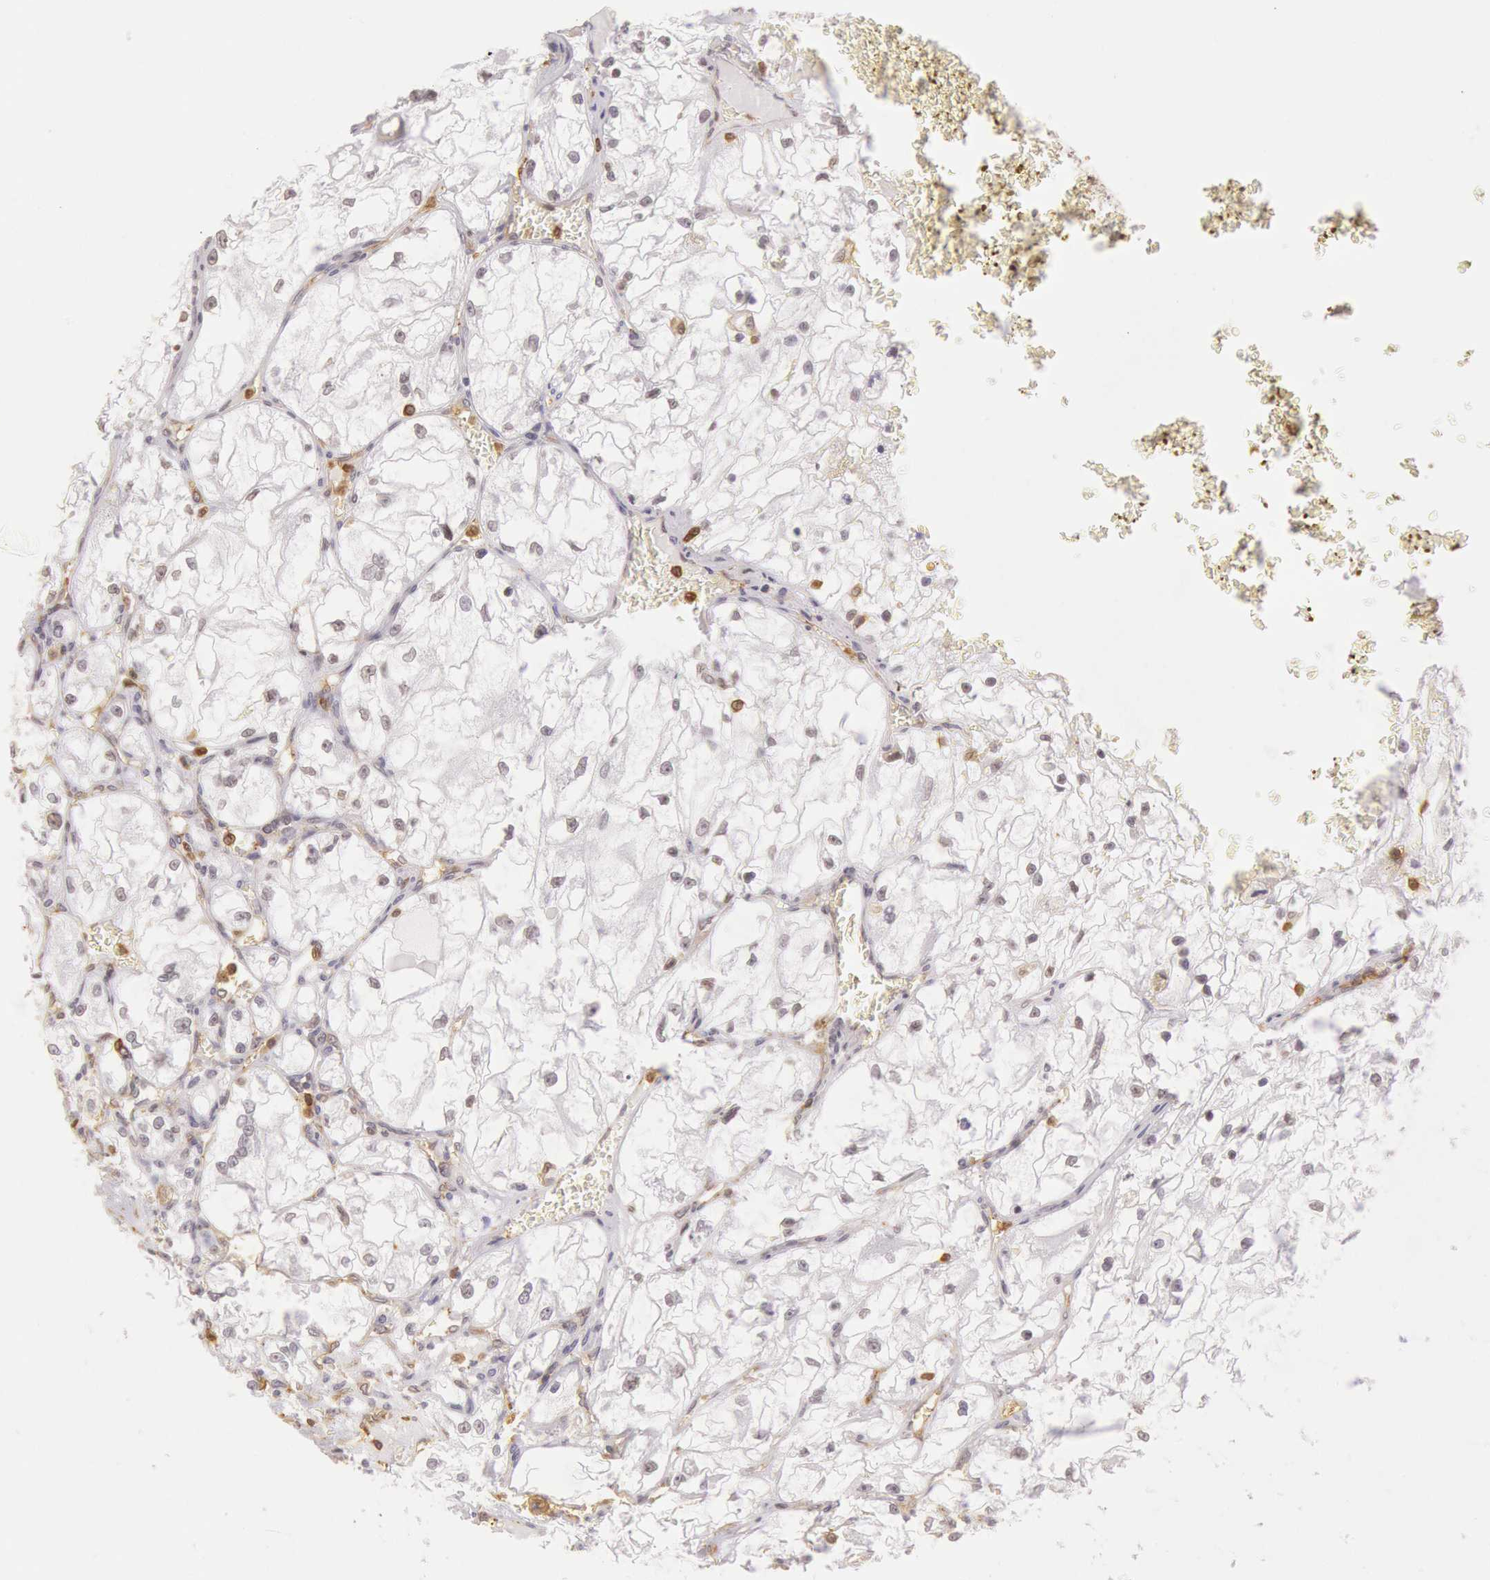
{"staining": {"intensity": "negative", "quantity": "none", "location": "none"}, "tissue": "renal cancer", "cell_type": "Tumor cells", "image_type": "cancer", "snomed": [{"axis": "morphology", "description": "Adenocarcinoma, NOS"}, {"axis": "topography", "description": "Kidney"}], "caption": "Immunohistochemical staining of human renal adenocarcinoma displays no significant staining in tumor cells.", "gene": "HIF1A", "patient": {"sex": "male", "age": 61}}